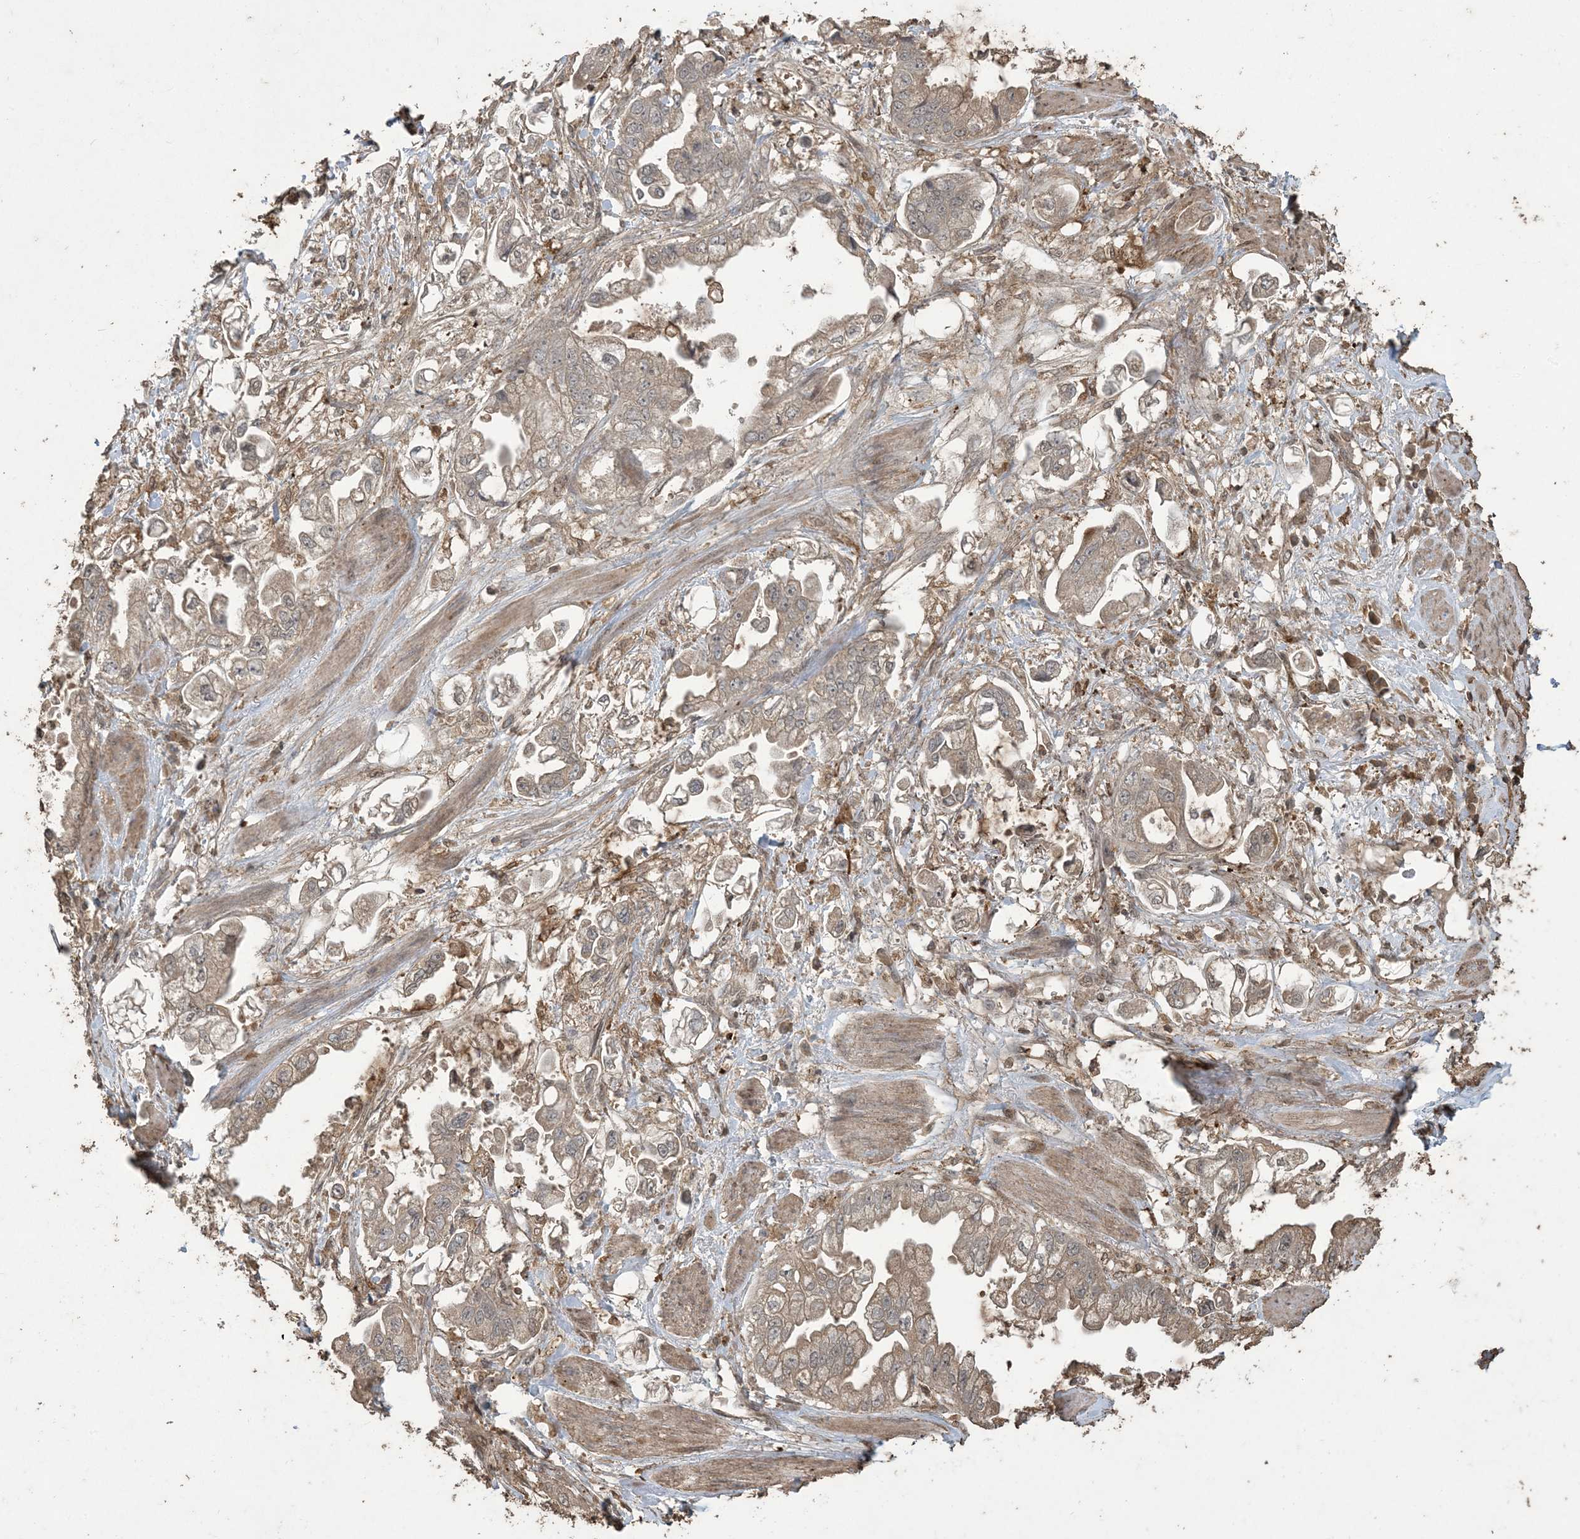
{"staining": {"intensity": "weak", "quantity": "25%-75%", "location": "cytoplasmic/membranous"}, "tissue": "stomach cancer", "cell_type": "Tumor cells", "image_type": "cancer", "snomed": [{"axis": "morphology", "description": "Adenocarcinoma, NOS"}, {"axis": "topography", "description": "Stomach"}], "caption": "Immunohistochemical staining of stomach cancer shows weak cytoplasmic/membranous protein expression in approximately 25%-75% of tumor cells.", "gene": "EFCAB8", "patient": {"sex": "male", "age": 62}}